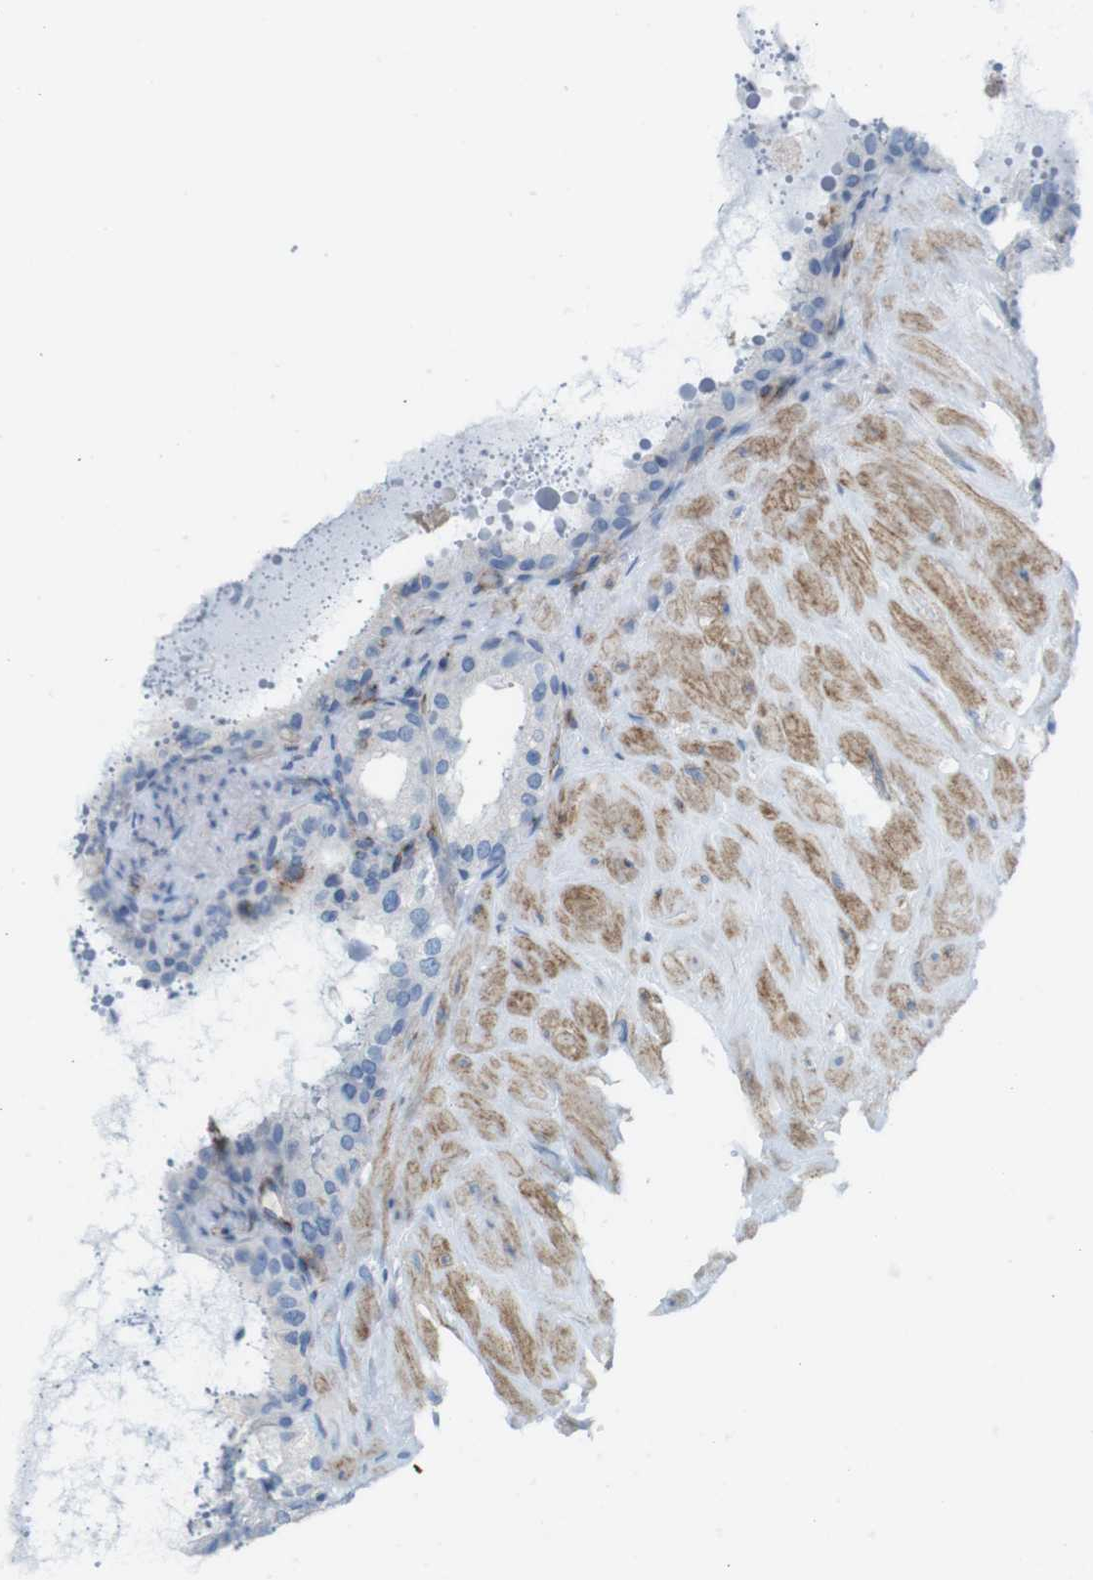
{"staining": {"intensity": "negative", "quantity": "none", "location": "none"}, "tissue": "seminal vesicle", "cell_type": "Glandular cells", "image_type": "normal", "snomed": [{"axis": "morphology", "description": "Normal tissue, NOS"}, {"axis": "topography", "description": "Seminal veicle"}], "caption": "This is an IHC photomicrograph of normal human seminal vesicle. There is no staining in glandular cells.", "gene": "MYH9", "patient": {"sex": "male", "age": 68}}